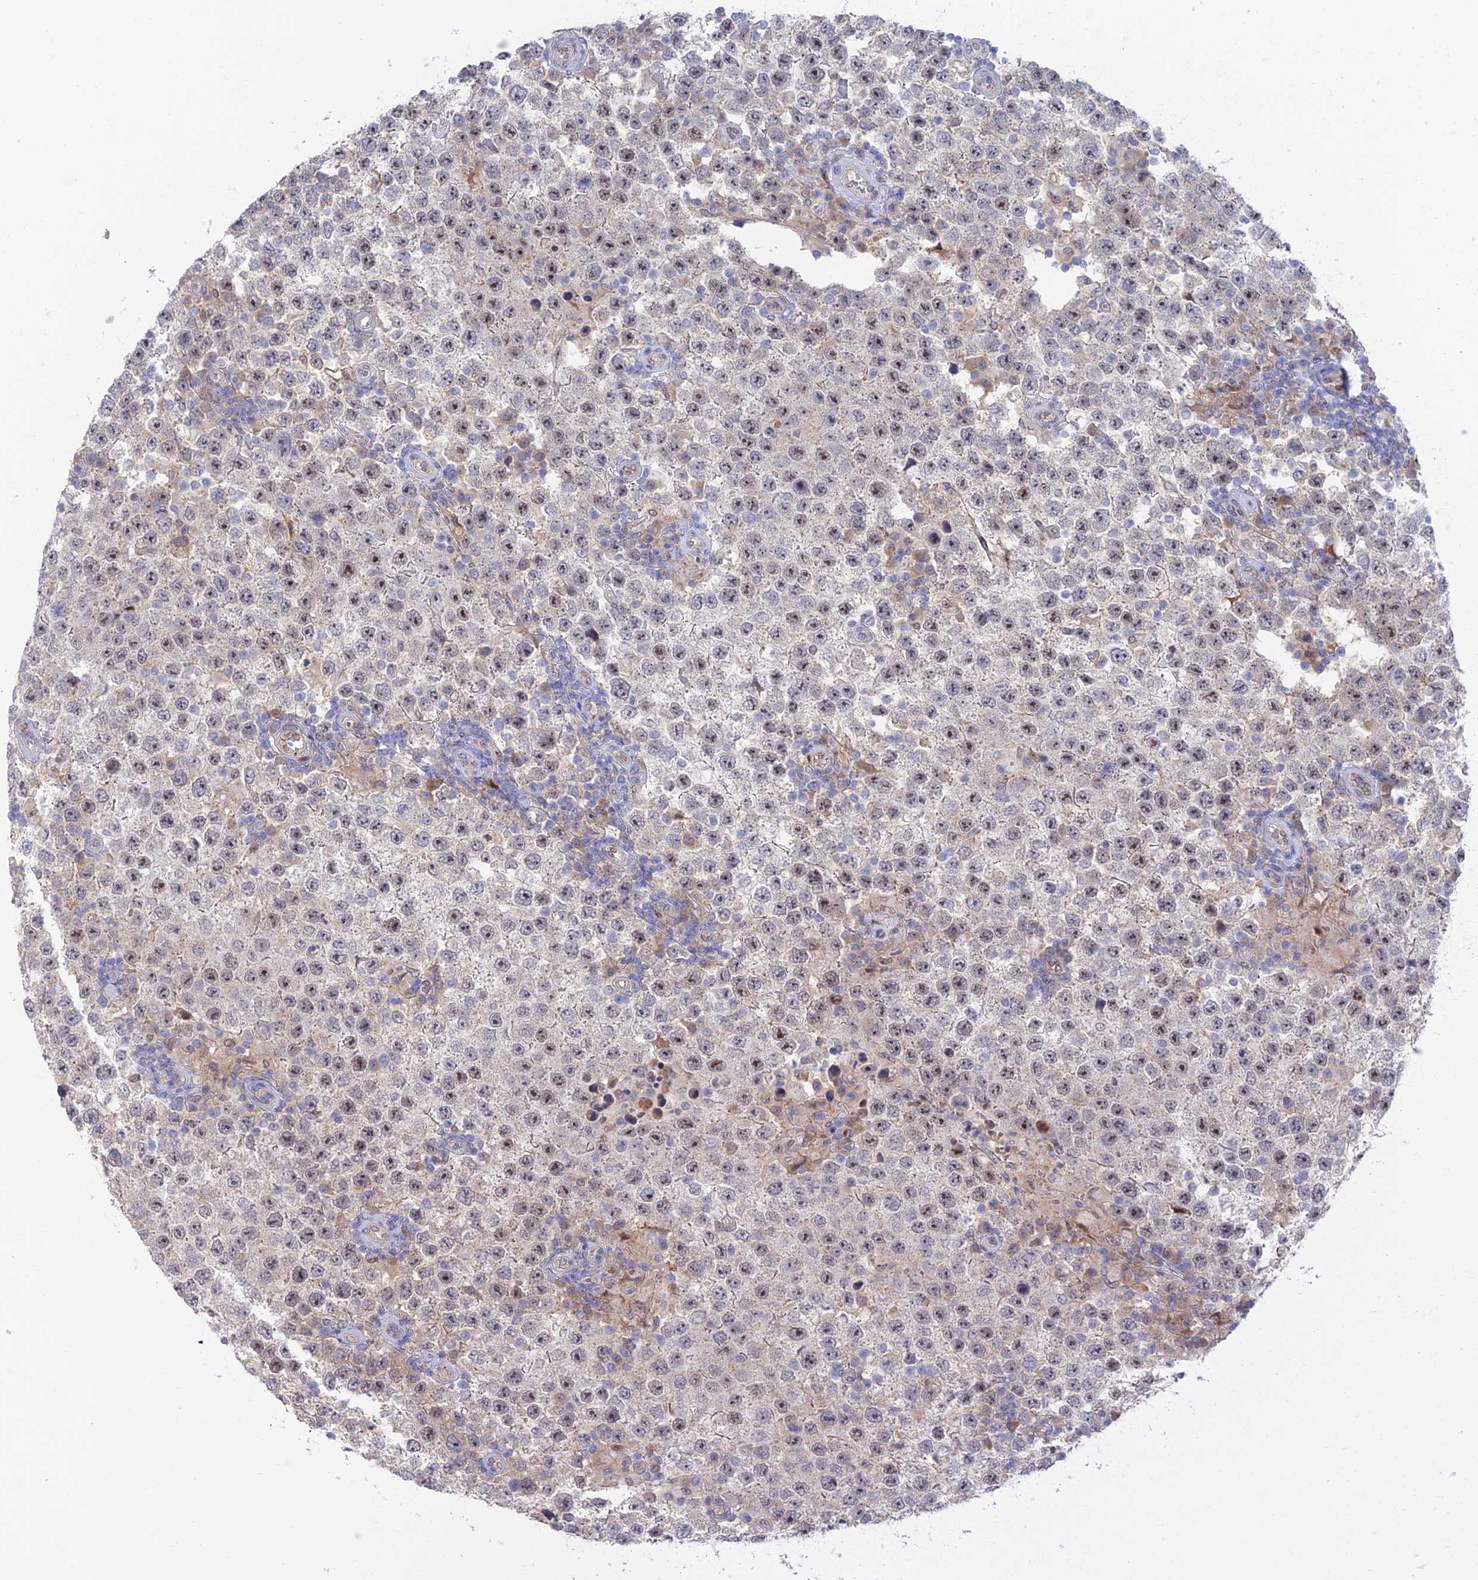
{"staining": {"intensity": "weak", "quantity": "25%-75%", "location": "nuclear"}, "tissue": "testis cancer", "cell_type": "Tumor cells", "image_type": "cancer", "snomed": [{"axis": "morphology", "description": "Normal tissue, NOS"}, {"axis": "morphology", "description": "Urothelial carcinoma, High grade"}, {"axis": "morphology", "description": "Seminoma, NOS"}, {"axis": "morphology", "description": "Carcinoma, Embryonal, NOS"}, {"axis": "topography", "description": "Urinary bladder"}, {"axis": "topography", "description": "Testis"}], "caption": "Protein expression analysis of human testis cancer reveals weak nuclear positivity in approximately 25%-75% of tumor cells.", "gene": "ZUP1", "patient": {"sex": "male", "age": 41}}